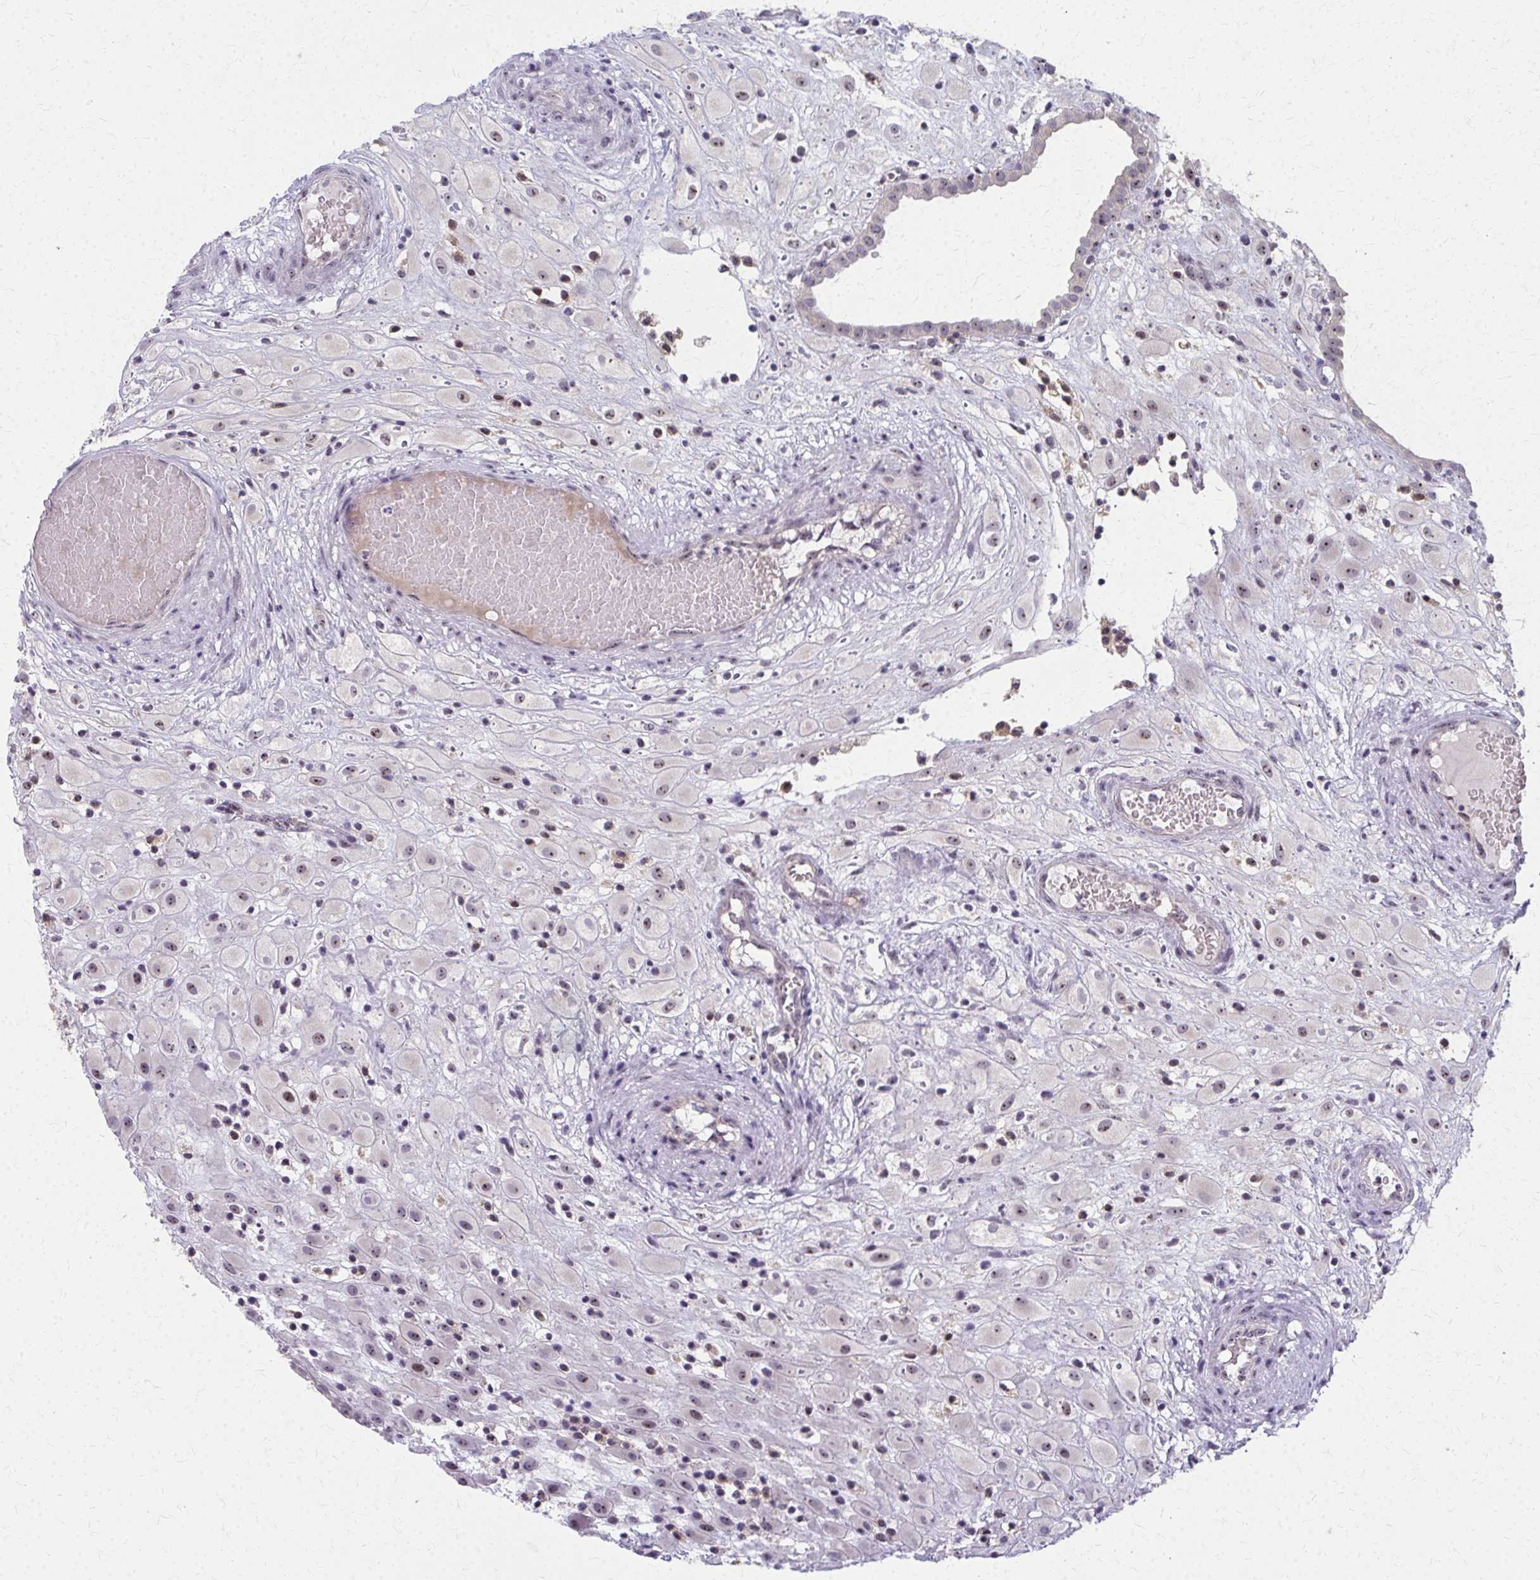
{"staining": {"intensity": "moderate", "quantity": "<25%", "location": "nuclear"}, "tissue": "placenta", "cell_type": "Decidual cells", "image_type": "normal", "snomed": [{"axis": "morphology", "description": "Normal tissue, NOS"}, {"axis": "topography", "description": "Placenta"}], "caption": "Placenta stained with IHC exhibits moderate nuclear staining in approximately <25% of decidual cells. (Stains: DAB (3,3'-diaminobenzidine) in brown, nuclei in blue, Microscopy: brightfield microscopy at high magnification).", "gene": "NUDT16", "patient": {"sex": "female", "age": 24}}